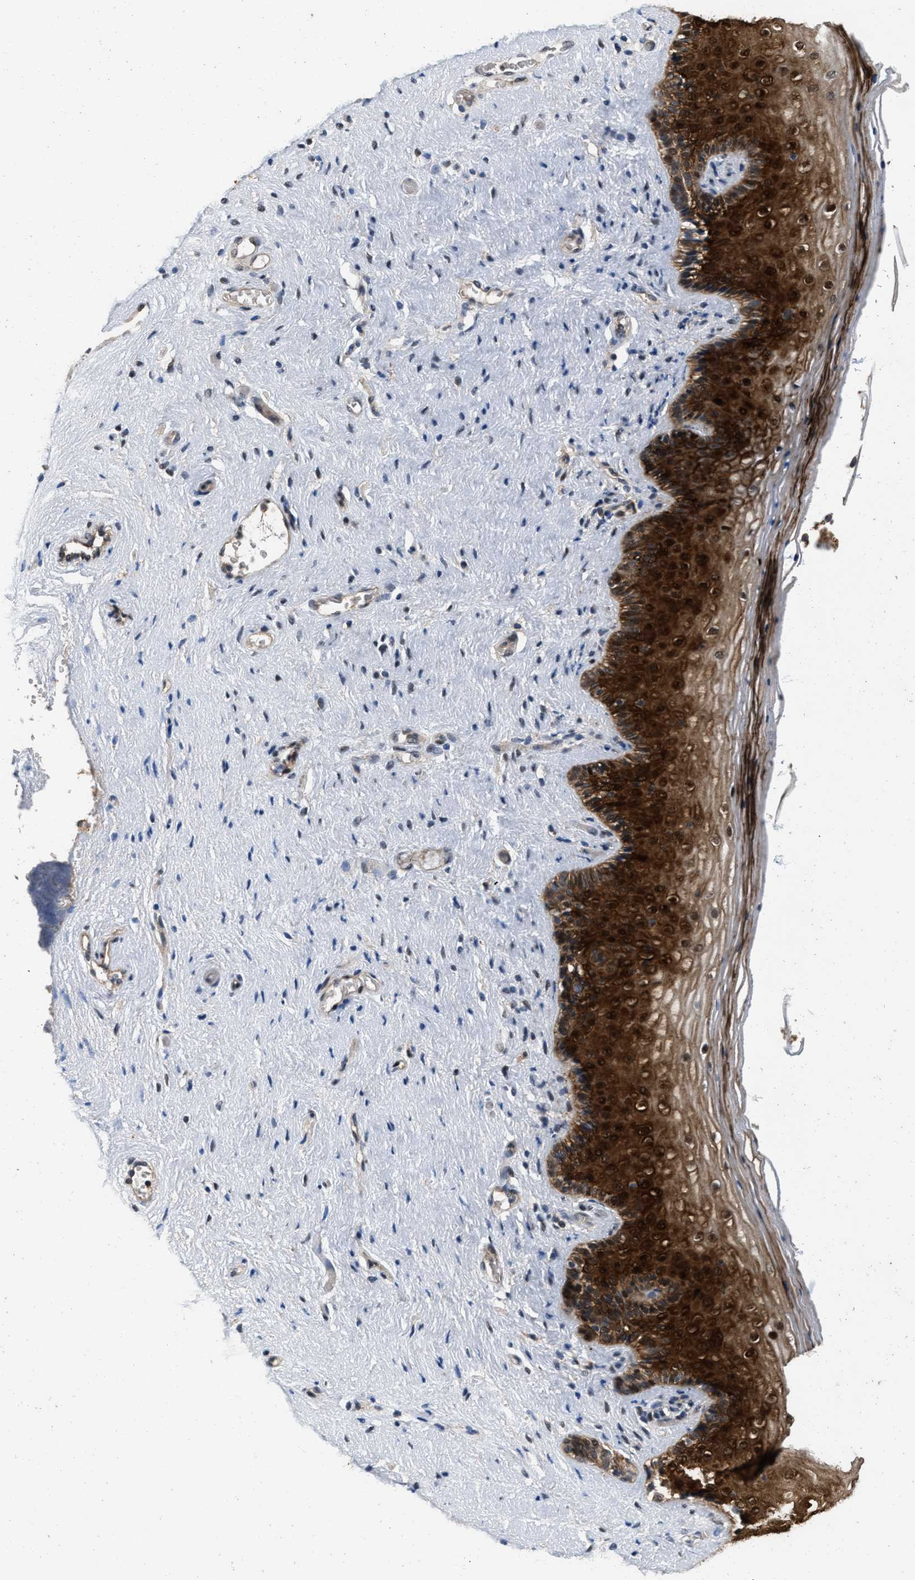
{"staining": {"intensity": "strong", "quantity": ">75%", "location": "cytoplasmic/membranous,nuclear"}, "tissue": "vagina", "cell_type": "Squamous epithelial cells", "image_type": "normal", "snomed": [{"axis": "morphology", "description": "Normal tissue, NOS"}, {"axis": "topography", "description": "Vagina"}], "caption": "The image shows staining of unremarkable vagina, revealing strong cytoplasmic/membranous,nuclear protein expression (brown color) within squamous epithelial cells.", "gene": "PRDM14", "patient": {"sex": "female", "age": 44}}